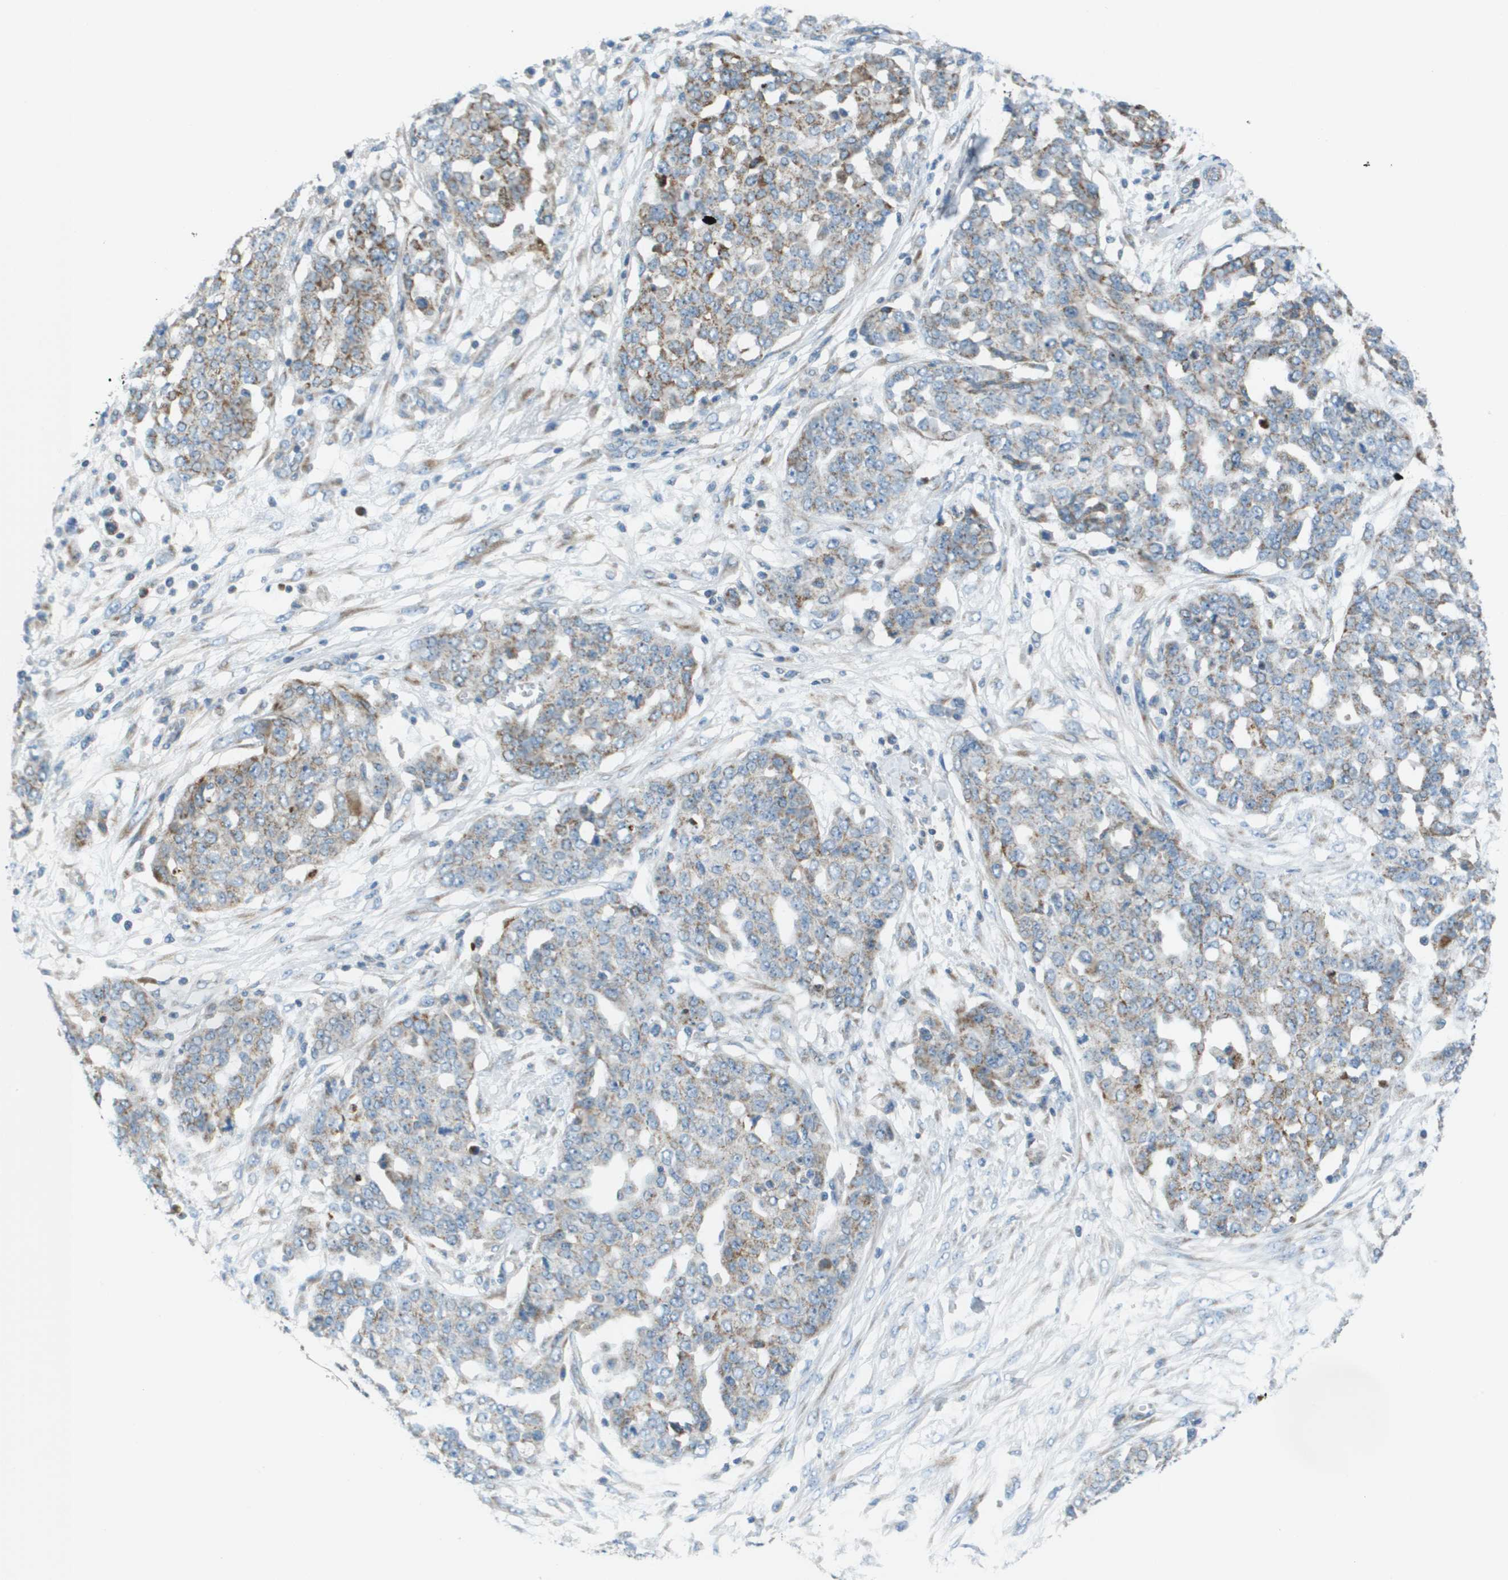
{"staining": {"intensity": "moderate", "quantity": "25%-75%", "location": "cytoplasmic/membranous"}, "tissue": "ovarian cancer", "cell_type": "Tumor cells", "image_type": "cancer", "snomed": [{"axis": "morphology", "description": "Cystadenocarcinoma, serous, NOS"}, {"axis": "topography", "description": "Soft tissue"}, {"axis": "topography", "description": "Ovary"}], "caption": "Tumor cells display moderate cytoplasmic/membranous positivity in about 25%-75% of cells in ovarian cancer.", "gene": "GALNT6", "patient": {"sex": "female", "age": 57}}